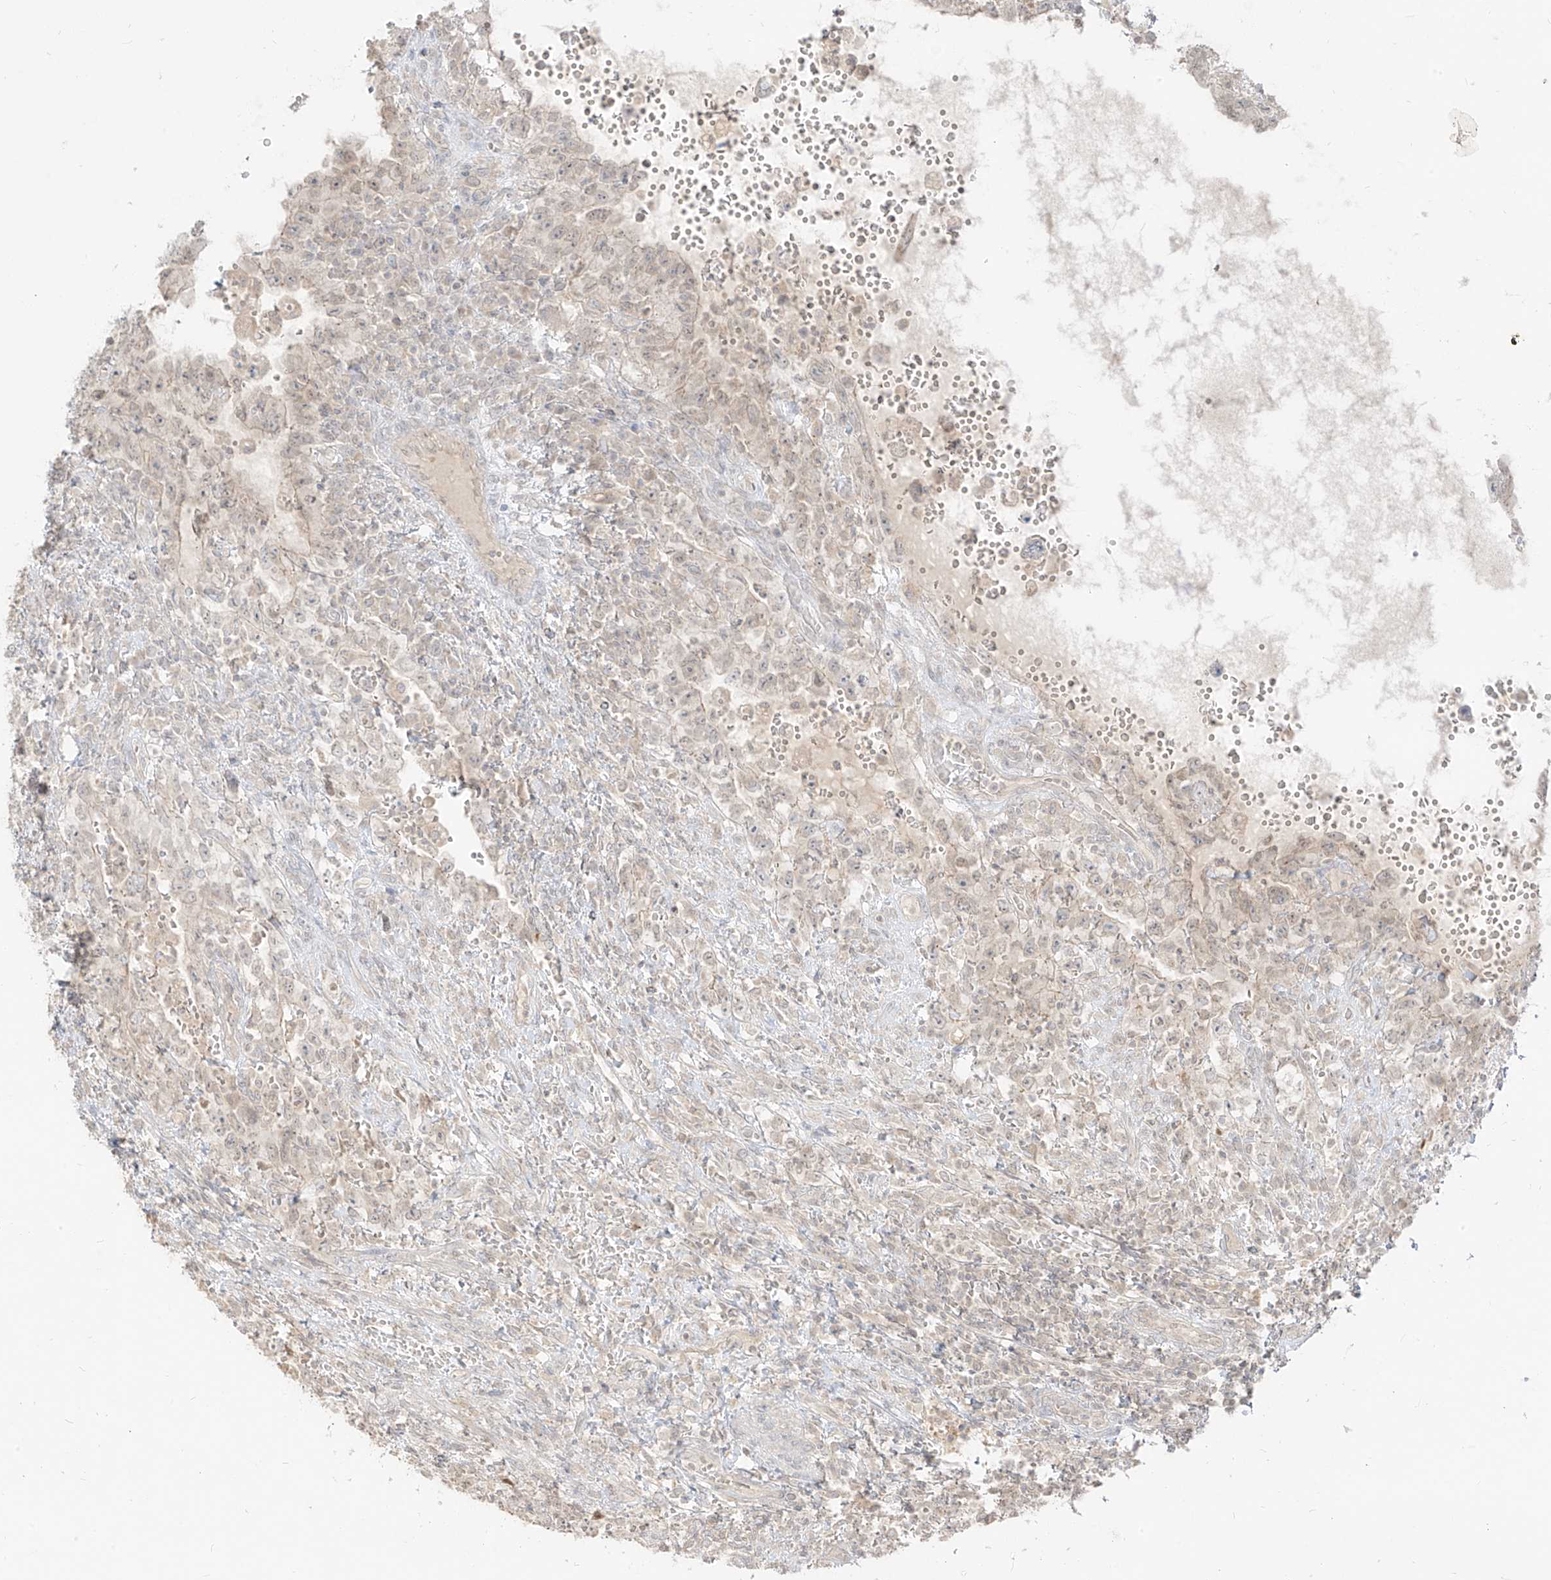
{"staining": {"intensity": "negative", "quantity": "none", "location": "none"}, "tissue": "testis cancer", "cell_type": "Tumor cells", "image_type": "cancer", "snomed": [{"axis": "morphology", "description": "Carcinoma, Embryonal, NOS"}, {"axis": "topography", "description": "Testis"}], "caption": "Tumor cells show no significant protein positivity in embryonal carcinoma (testis). Brightfield microscopy of IHC stained with DAB (3,3'-diaminobenzidine) (brown) and hematoxylin (blue), captured at high magnification.", "gene": "LIPT1", "patient": {"sex": "male", "age": 26}}